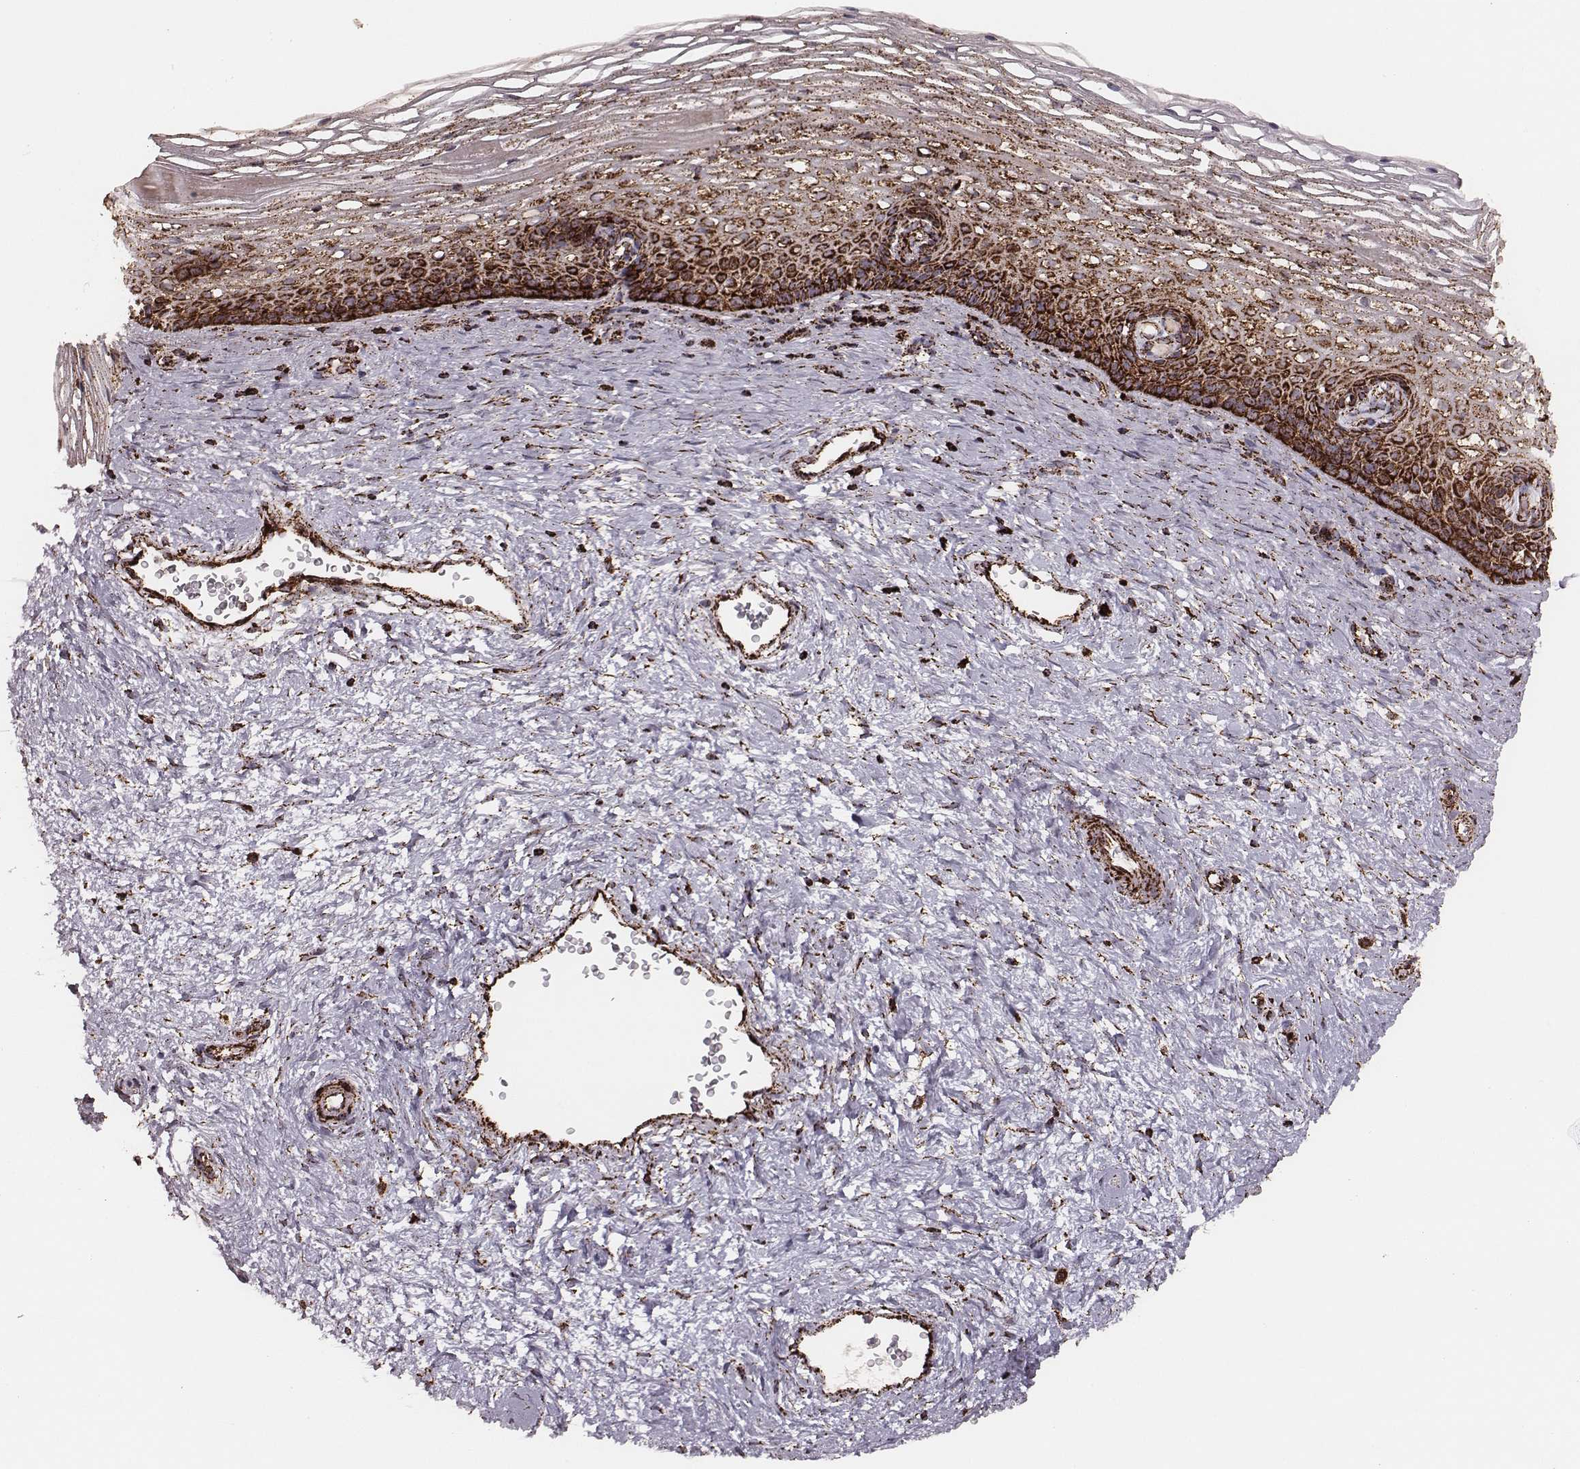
{"staining": {"intensity": "strong", "quantity": ">75%", "location": "cytoplasmic/membranous"}, "tissue": "cervix", "cell_type": "Glandular cells", "image_type": "normal", "snomed": [{"axis": "morphology", "description": "Normal tissue, NOS"}, {"axis": "topography", "description": "Cervix"}], "caption": "Immunohistochemical staining of benign human cervix displays strong cytoplasmic/membranous protein staining in approximately >75% of glandular cells.", "gene": "TUFM", "patient": {"sex": "female", "age": 34}}